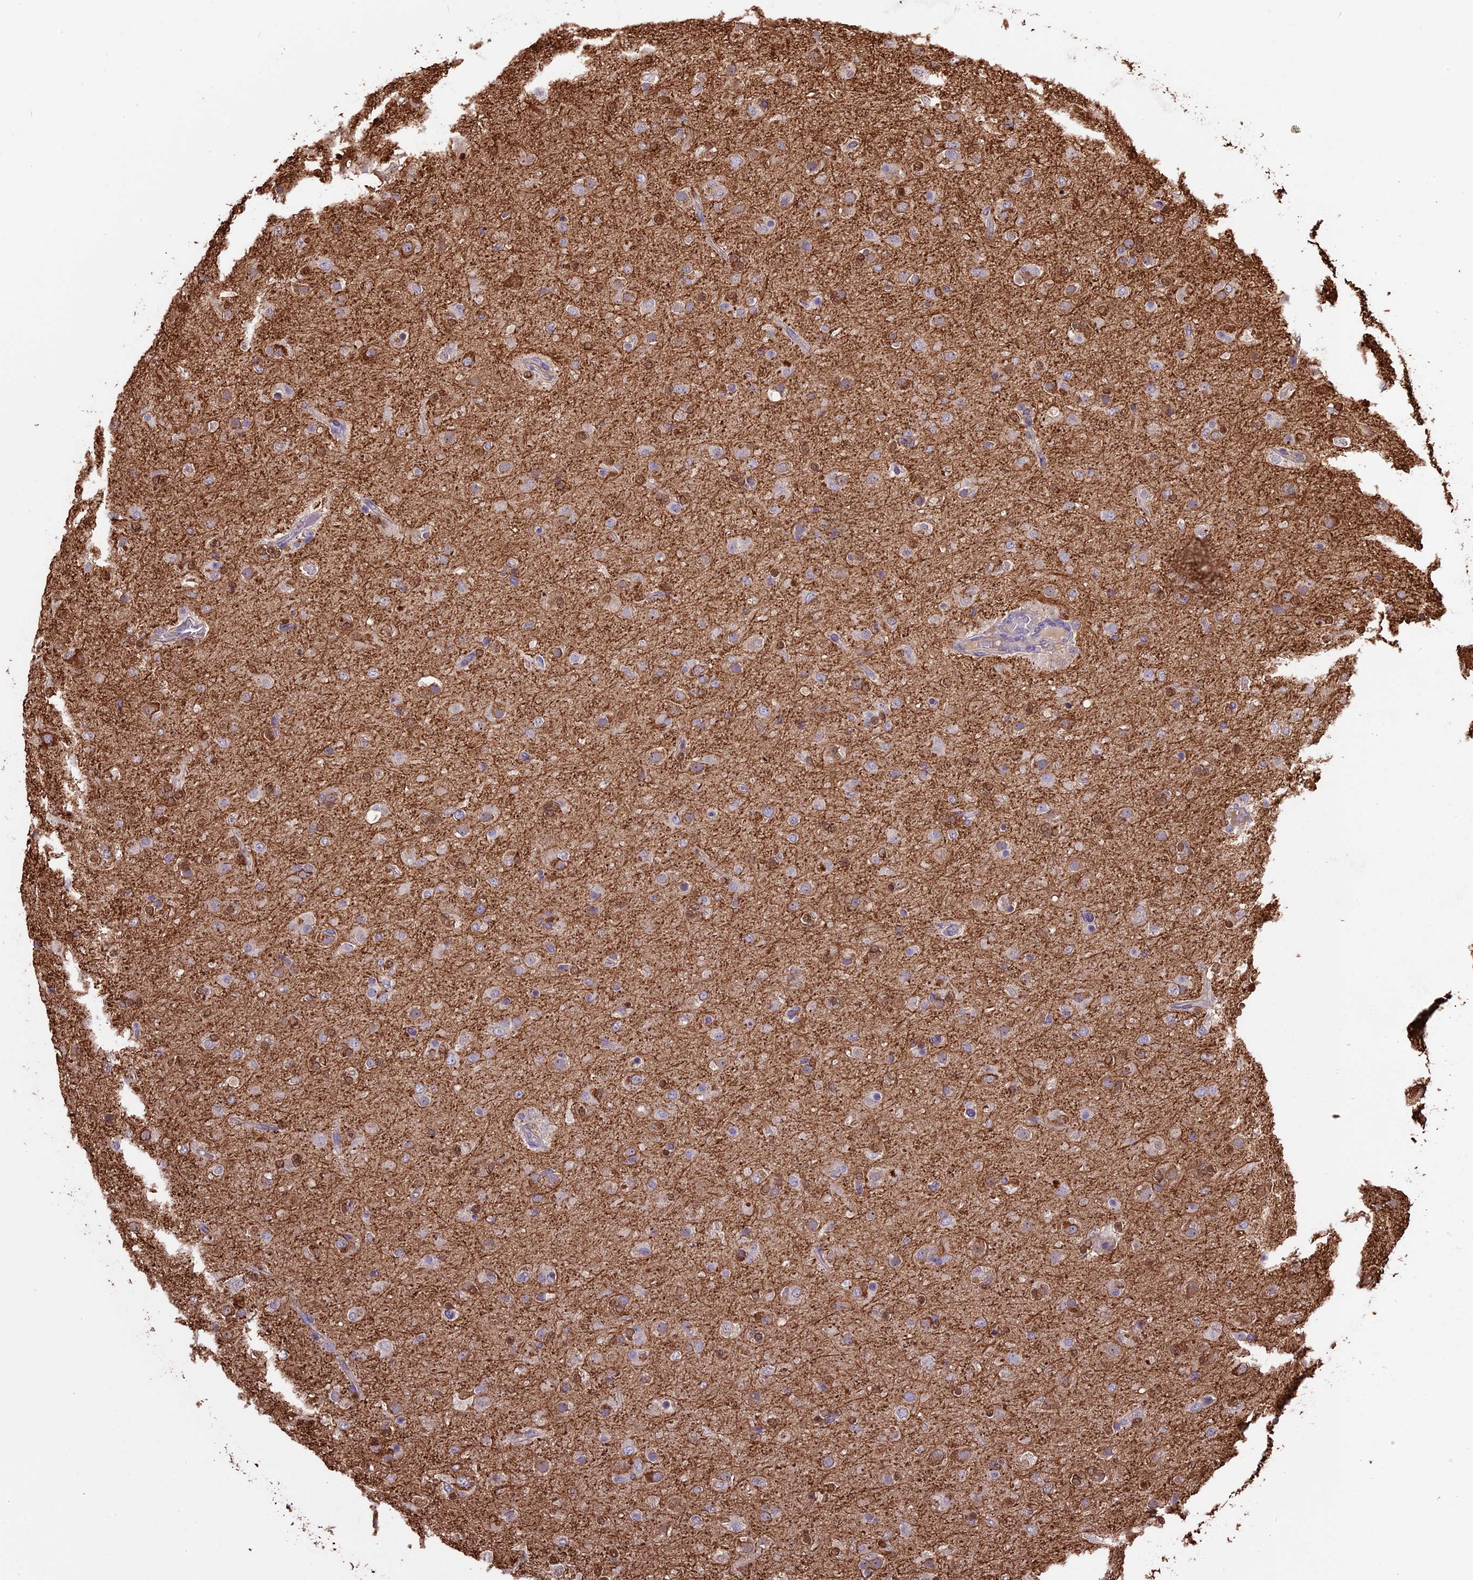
{"staining": {"intensity": "moderate", "quantity": "25%-75%", "location": "cytoplasmic/membranous"}, "tissue": "glioma", "cell_type": "Tumor cells", "image_type": "cancer", "snomed": [{"axis": "morphology", "description": "Glioma, malignant, Low grade"}, {"axis": "topography", "description": "Brain"}], "caption": "A high-resolution micrograph shows immunohistochemistry (IHC) staining of glioma, which shows moderate cytoplasmic/membranous staining in approximately 25%-75% of tumor cells.", "gene": "VWA3A", "patient": {"sex": "male", "age": 65}}